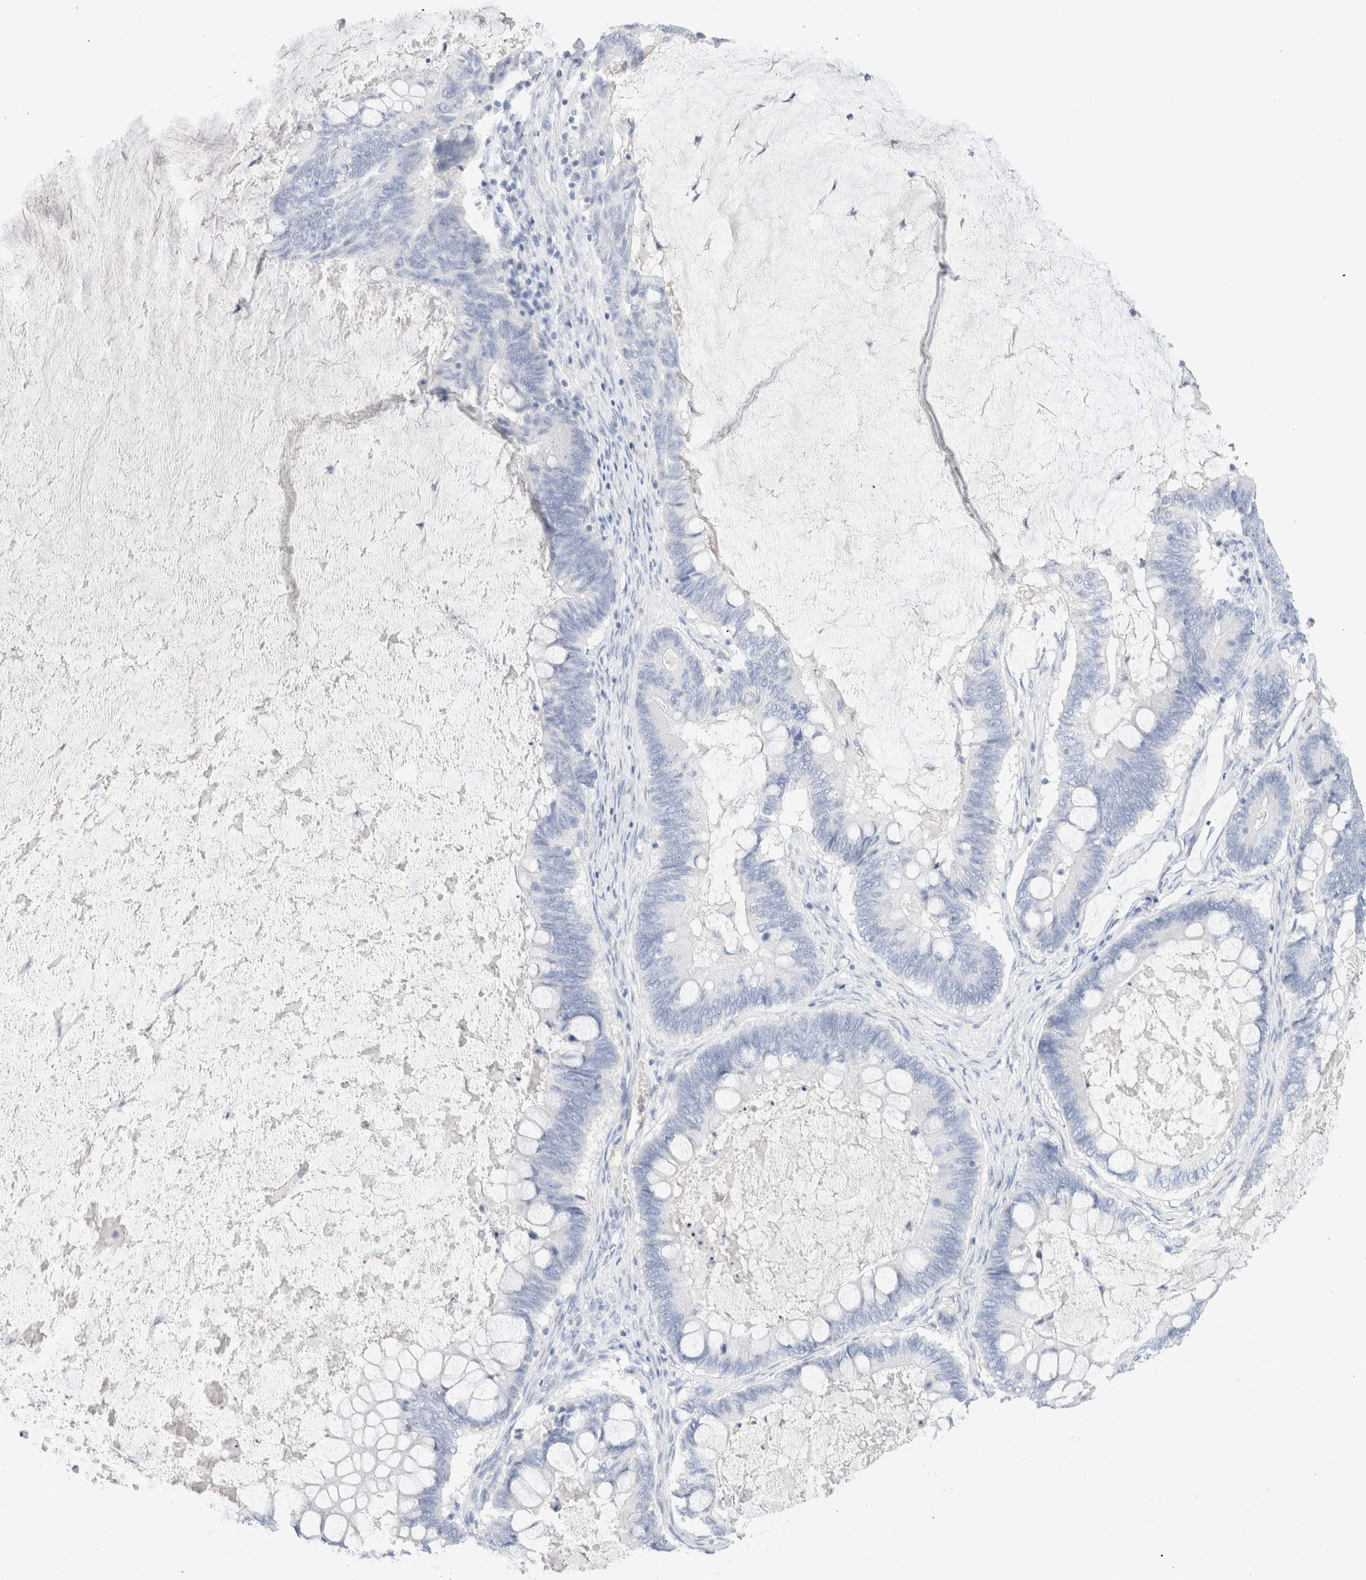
{"staining": {"intensity": "negative", "quantity": "none", "location": "none"}, "tissue": "ovarian cancer", "cell_type": "Tumor cells", "image_type": "cancer", "snomed": [{"axis": "morphology", "description": "Cystadenocarcinoma, mucinous, NOS"}, {"axis": "topography", "description": "Ovary"}], "caption": "This is an immunohistochemistry (IHC) photomicrograph of human ovarian mucinous cystadenocarcinoma. There is no staining in tumor cells.", "gene": "ARG1", "patient": {"sex": "female", "age": 61}}